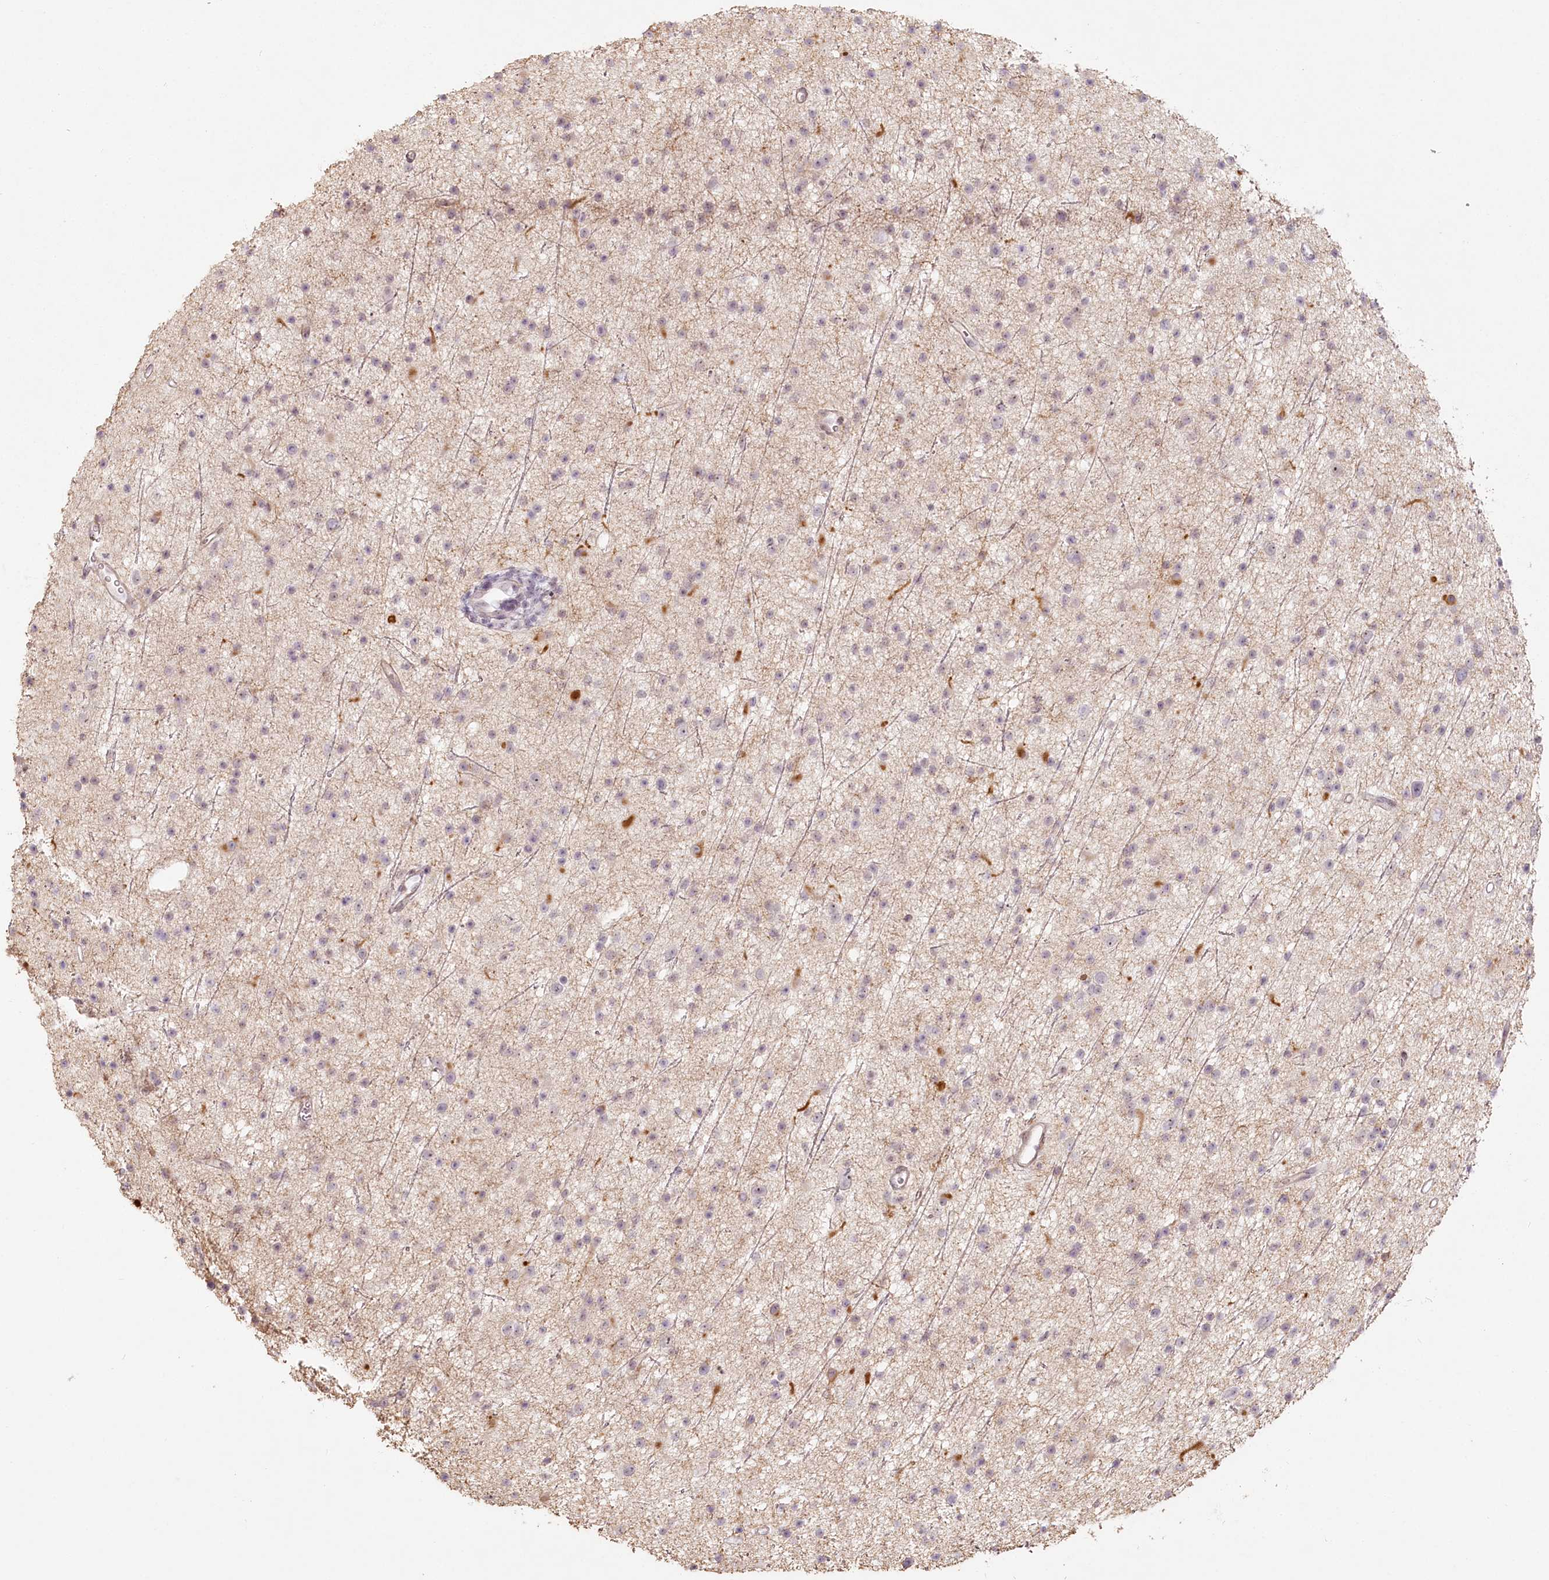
{"staining": {"intensity": "negative", "quantity": "none", "location": "none"}, "tissue": "glioma", "cell_type": "Tumor cells", "image_type": "cancer", "snomed": [{"axis": "morphology", "description": "Glioma, malignant, Low grade"}, {"axis": "topography", "description": "Cerebral cortex"}], "caption": "Tumor cells are negative for protein expression in human malignant low-grade glioma.", "gene": "EXOSC7", "patient": {"sex": "female", "age": 39}}